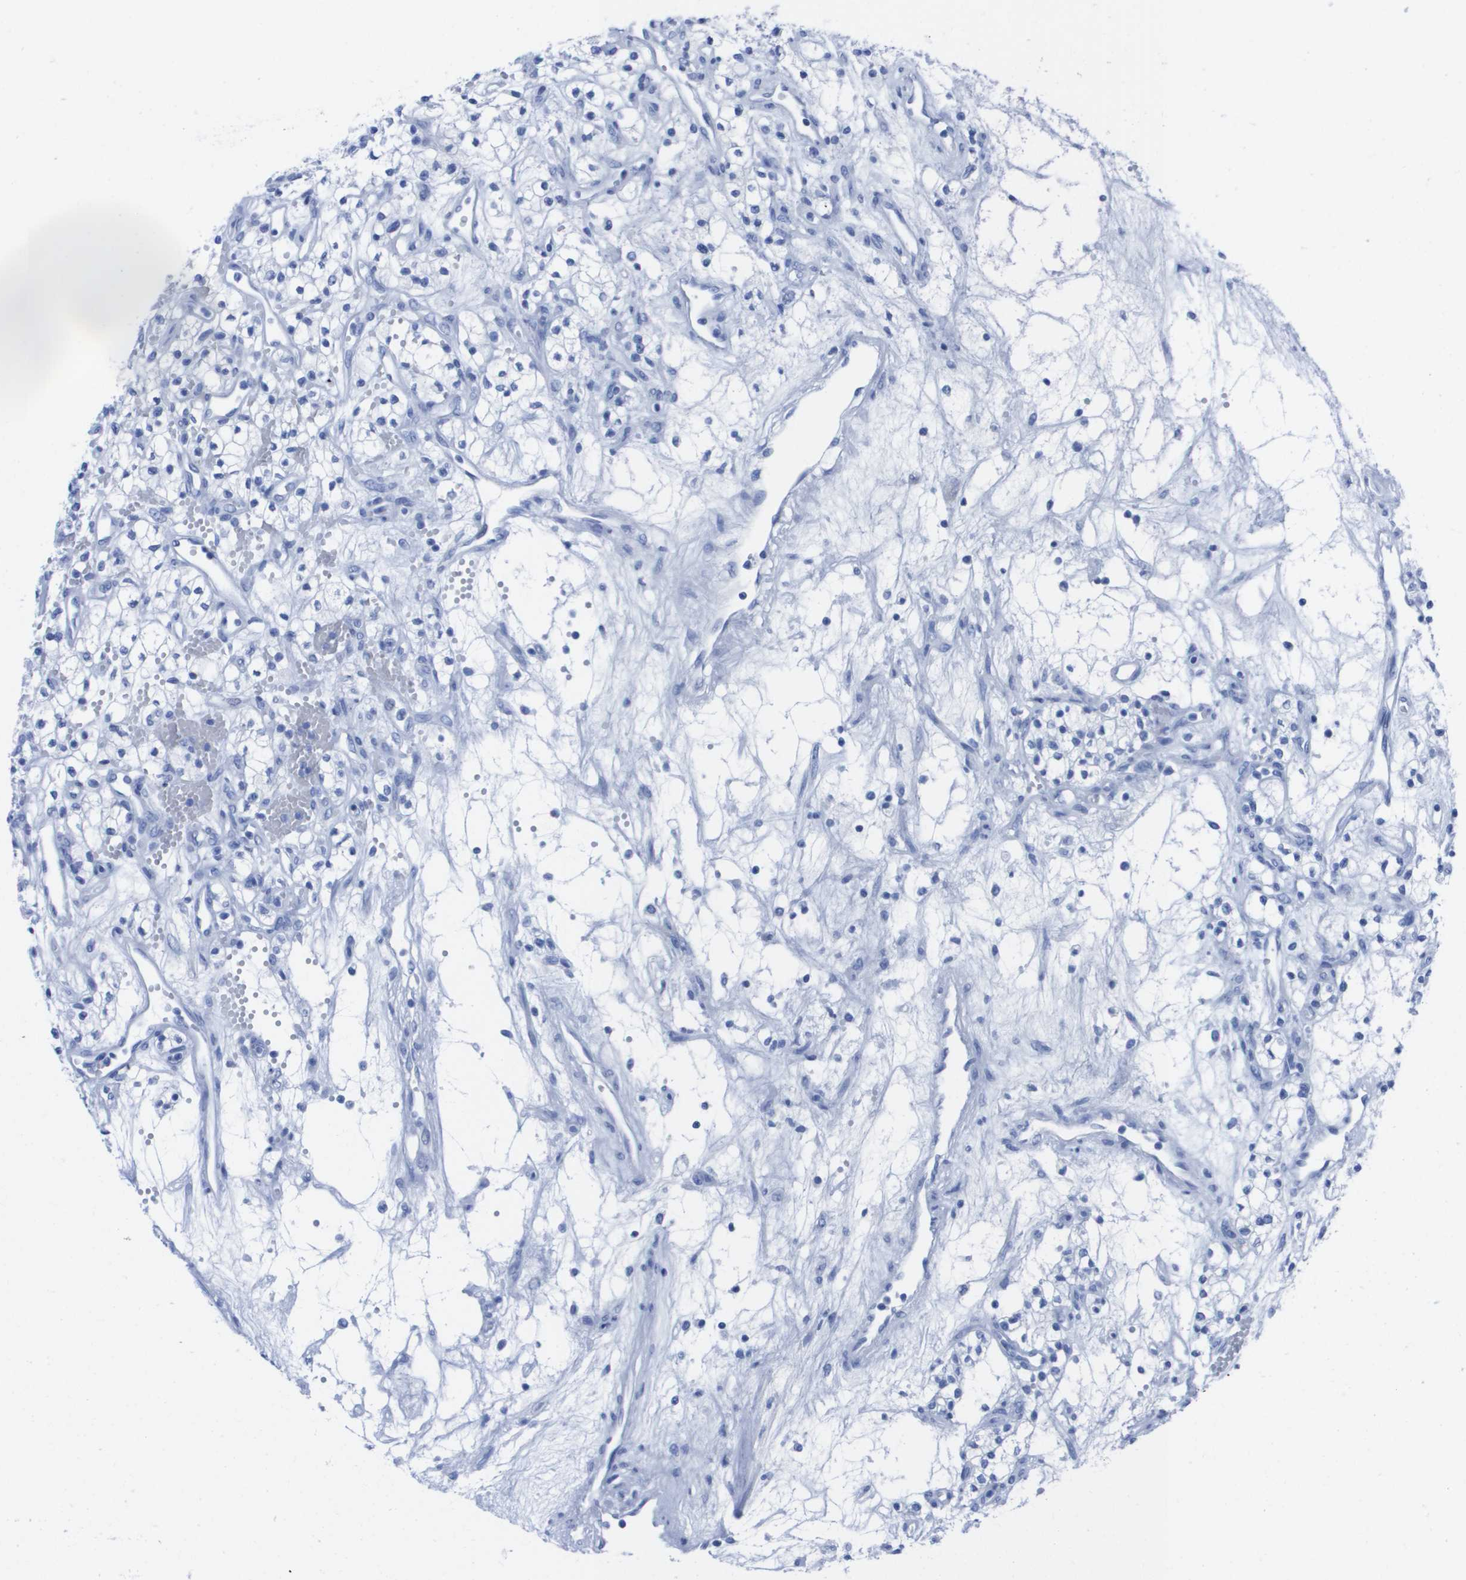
{"staining": {"intensity": "negative", "quantity": "none", "location": "none"}, "tissue": "renal cancer", "cell_type": "Tumor cells", "image_type": "cancer", "snomed": [{"axis": "morphology", "description": "Adenocarcinoma, NOS"}, {"axis": "topography", "description": "Kidney"}], "caption": "IHC of human renal cancer (adenocarcinoma) displays no positivity in tumor cells.", "gene": "KCNA3", "patient": {"sex": "male", "age": 59}}